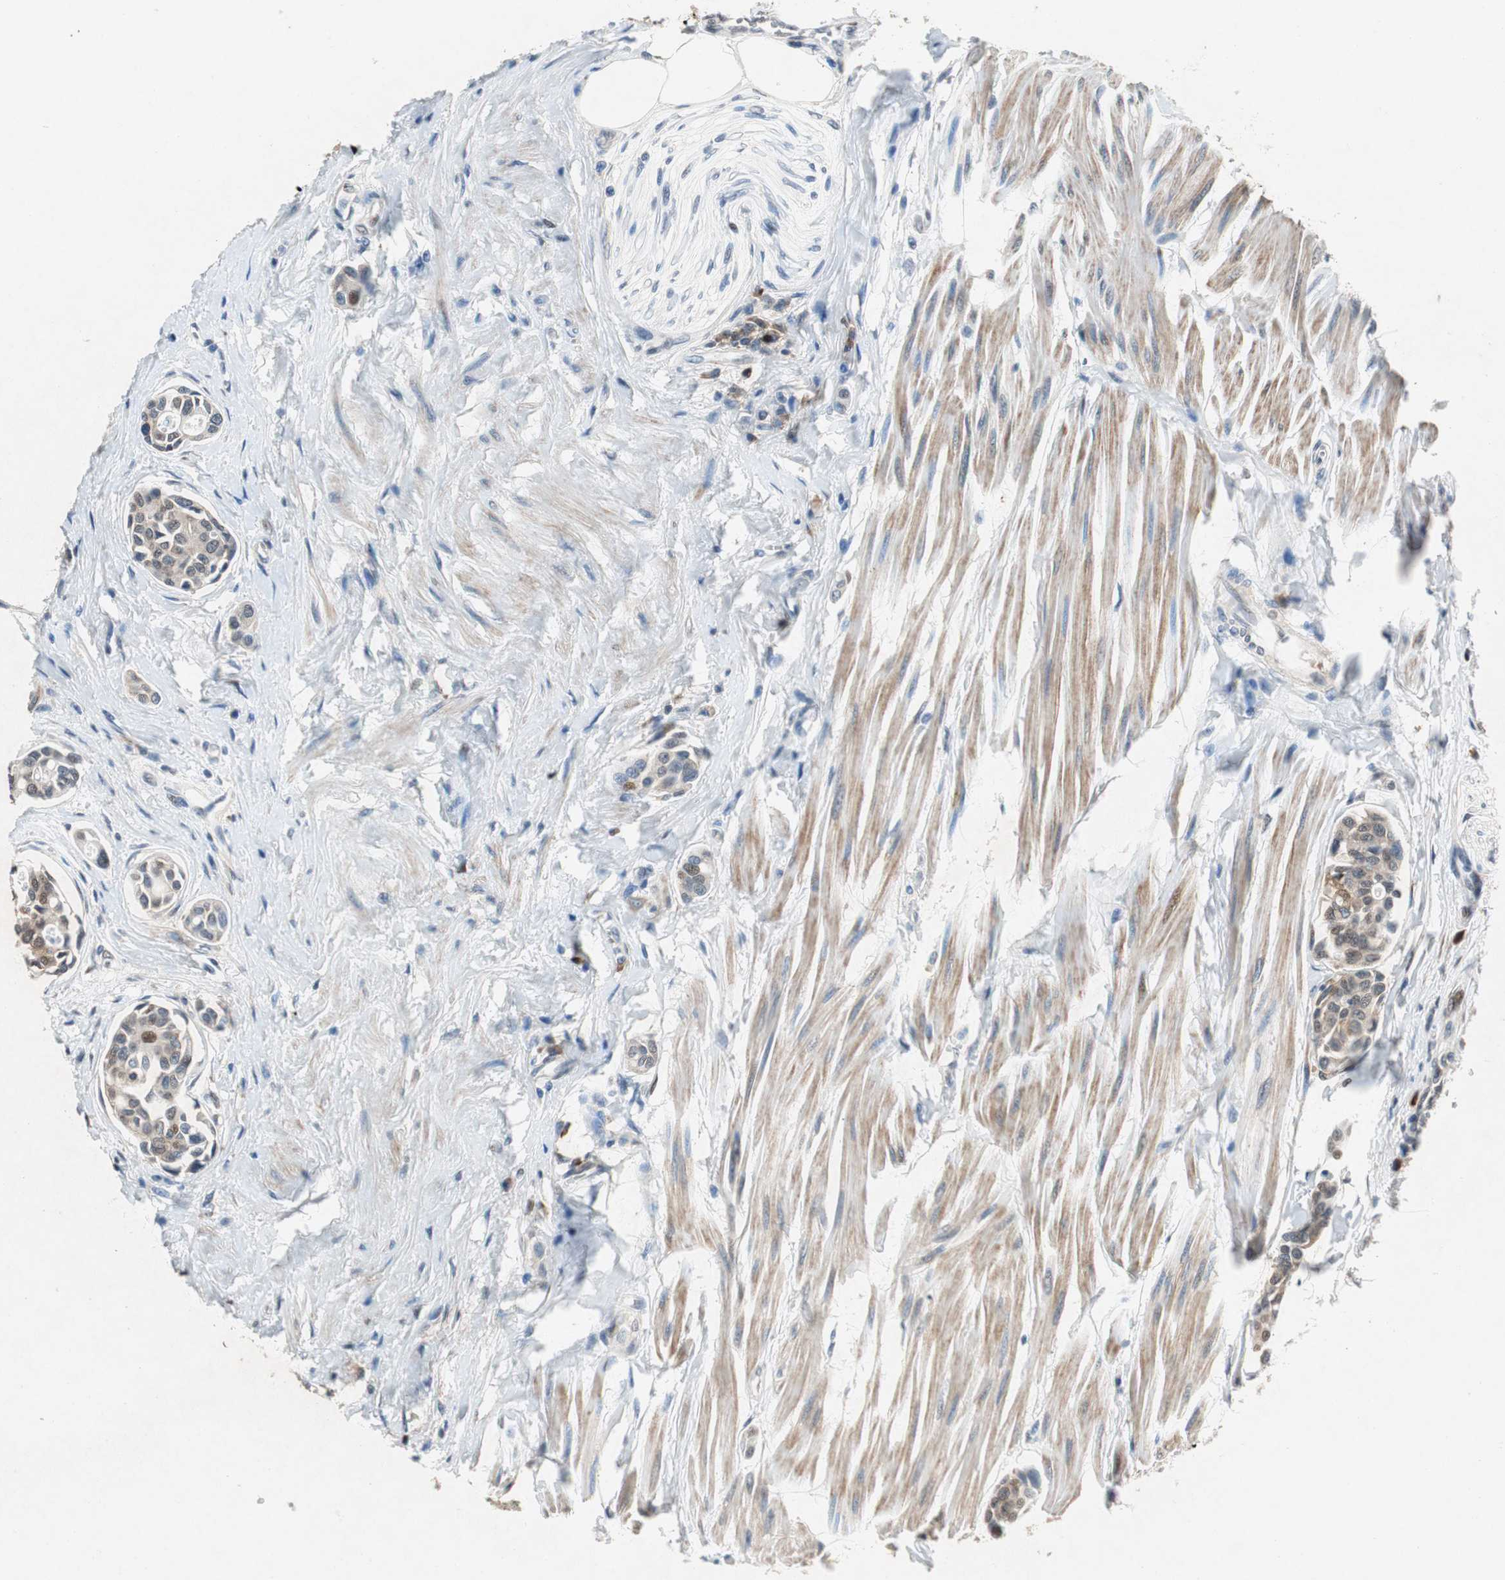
{"staining": {"intensity": "weak", "quantity": ">75%", "location": "cytoplasmic/membranous,nuclear"}, "tissue": "urothelial cancer", "cell_type": "Tumor cells", "image_type": "cancer", "snomed": [{"axis": "morphology", "description": "Urothelial carcinoma, High grade"}, {"axis": "topography", "description": "Urinary bladder"}], "caption": "Protein analysis of urothelial carcinoma (high-grade) tissue displays weak cytoplasmic/membranous and nuclear positivity in about >75% of tumor cells.", "gene": "RPL35", "patient": {"sex": "male", "age": 78}}